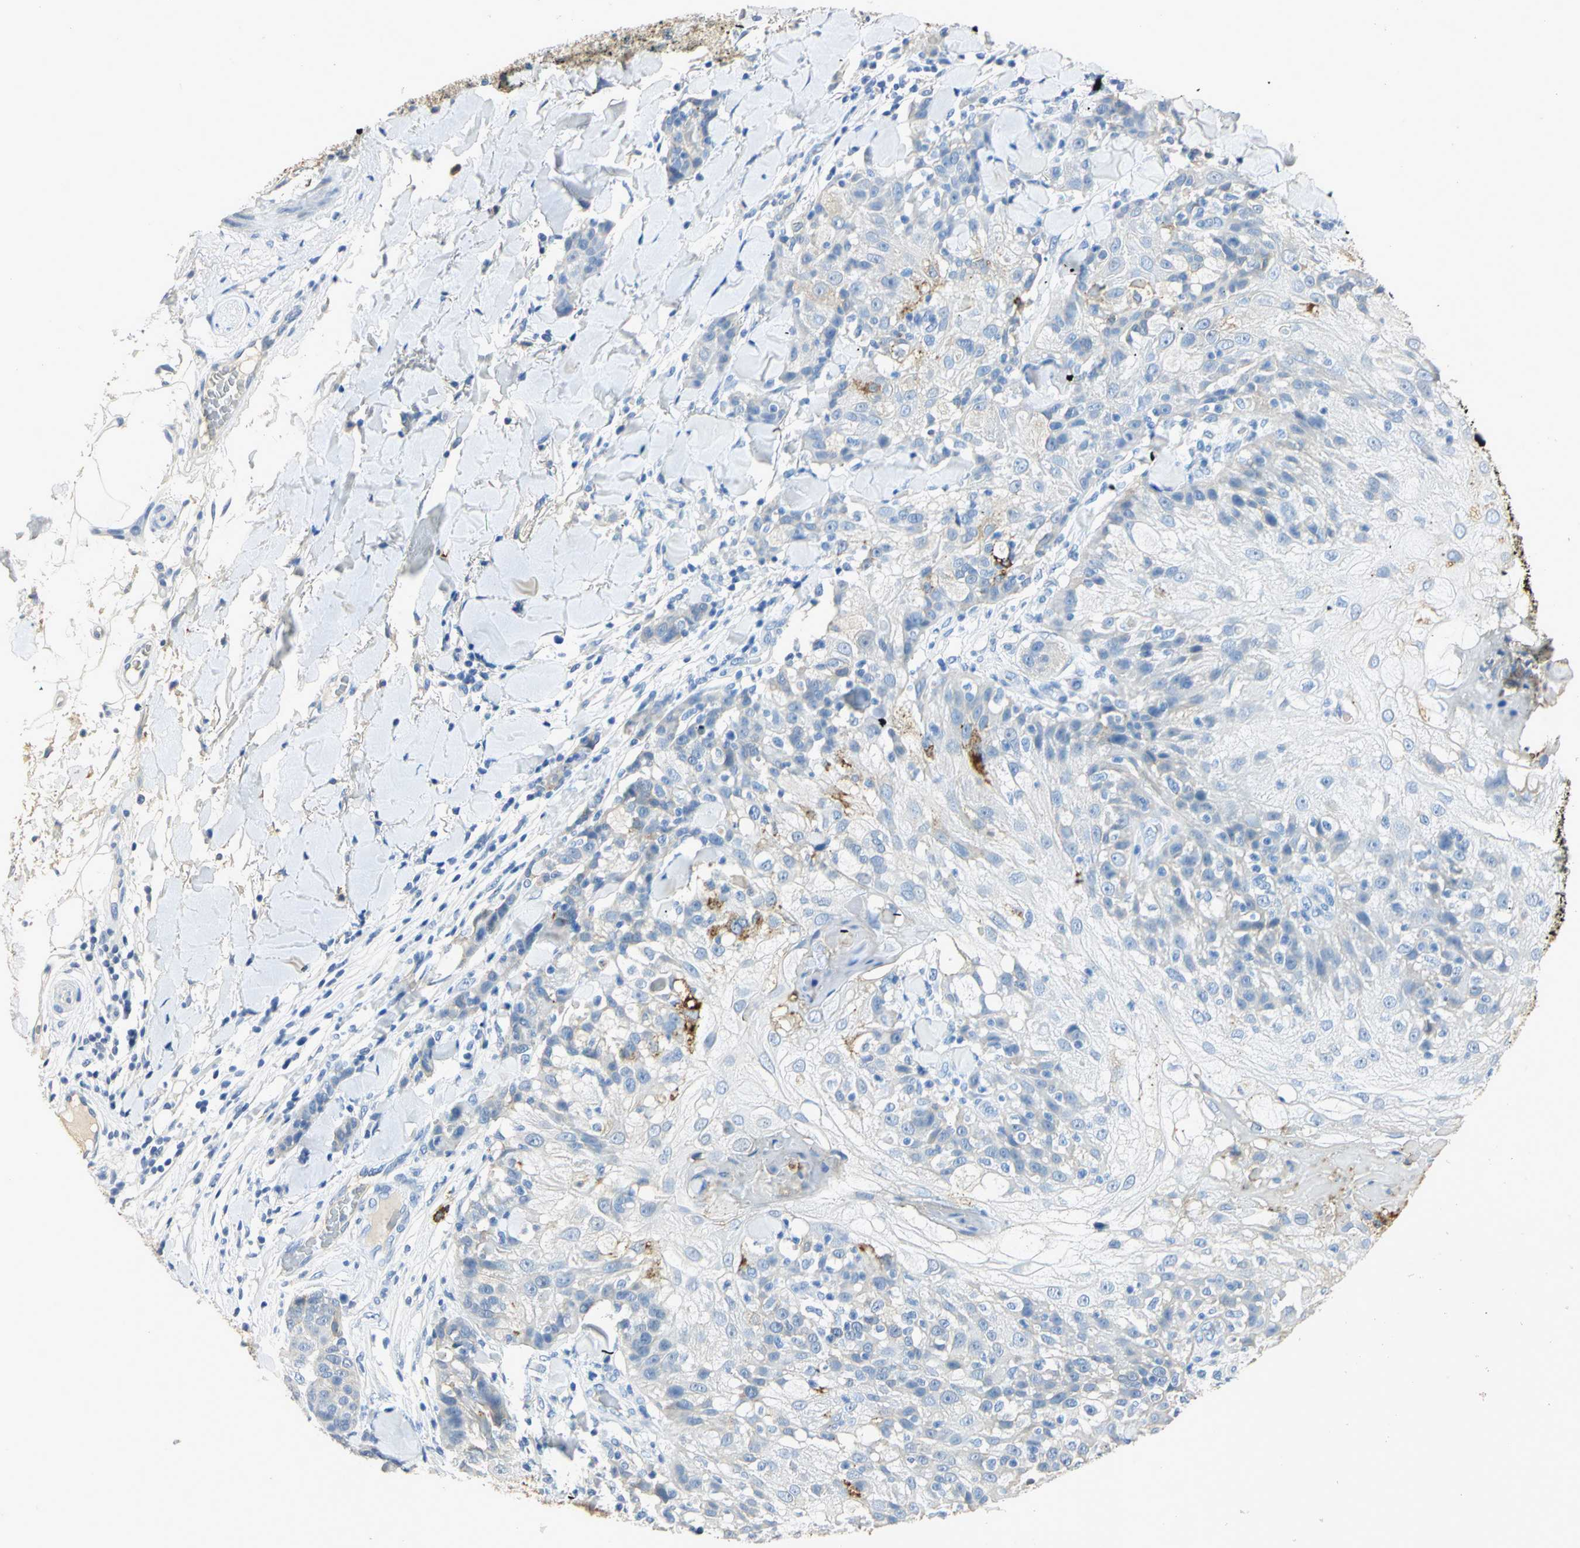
{"staining": {"intensity": "negative", "quantity": "none", "location": "none"}, "tissue": "skin cancer", "cell_type": "Tumor cells", "image_type": "cancer", "snomed": [{"axis": "morphology", "description": "Normal tissue, NOS"}, {"axis": "morphology", "description": "Squamous cell carcinoma, NOS"}, {"axis": "topography", "description": "Skin"}], "caption": "Immunohistochemistry of skin cancer shows no expression in tumor cells. Nuclei are stained in blue.", "gene": "ANXA4", "patient": {"sex": "female", "age": 83}}